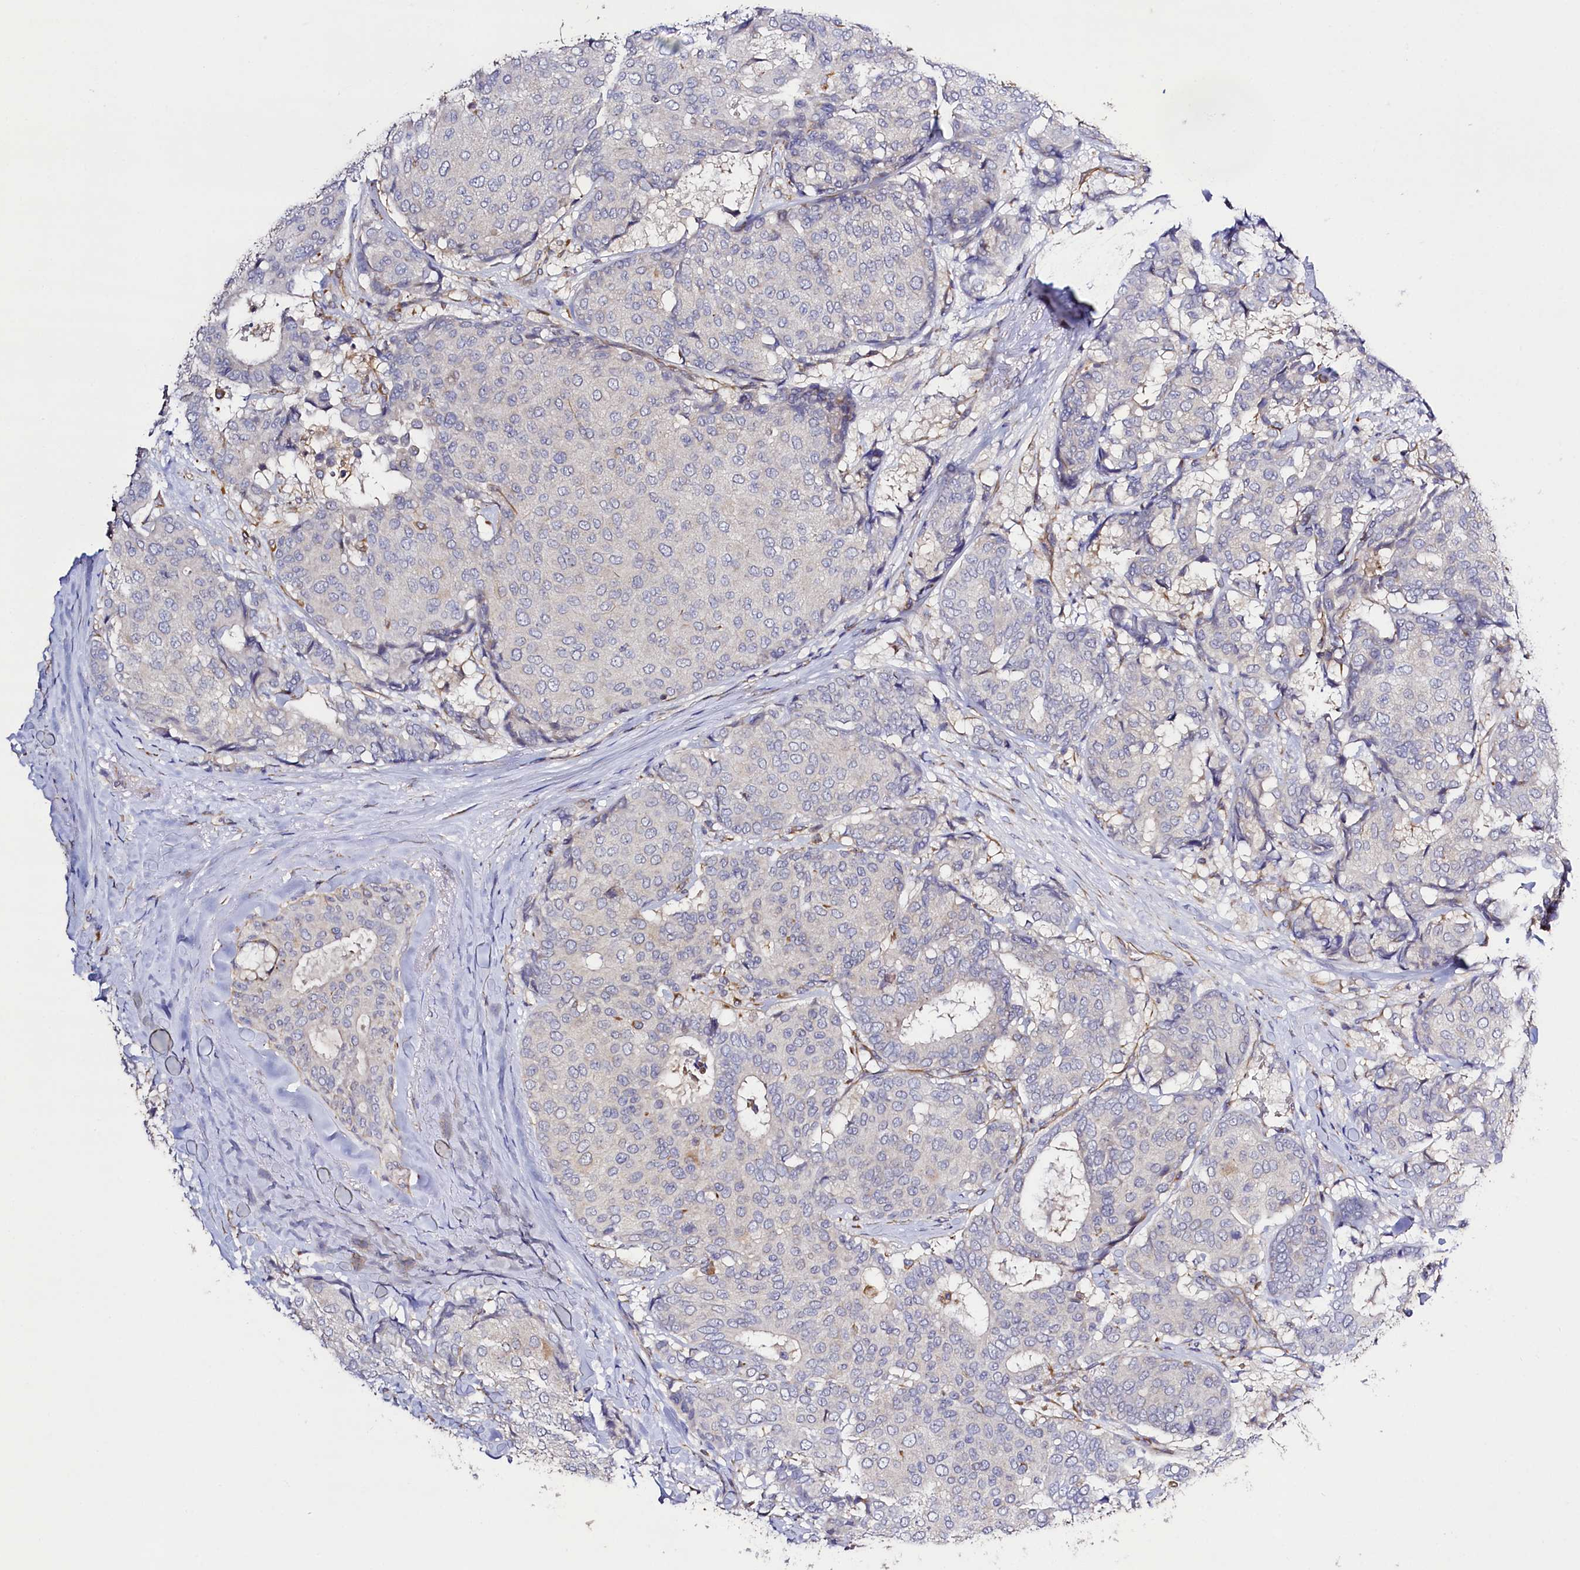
{"staining": {"intensity": "negative", "quantity": "none", "location": "none"}, "tissue": "breast cancer", "cell_type": "Tumor cells", "image_type": "cancer", "snomed": [{"axis": "morphology", "description": "Duct carcinoma"}, {"axis": "topography", "description": "Breast"}], "caption": "IHC micrograph of neoplastic tissue: invasive ductal carcinoma (breast) stained with DAB demonstrates no significant protein expression in tumor cells.", "gene": "SLC7A1", "patient": {"sex": "female", "age": 75}}